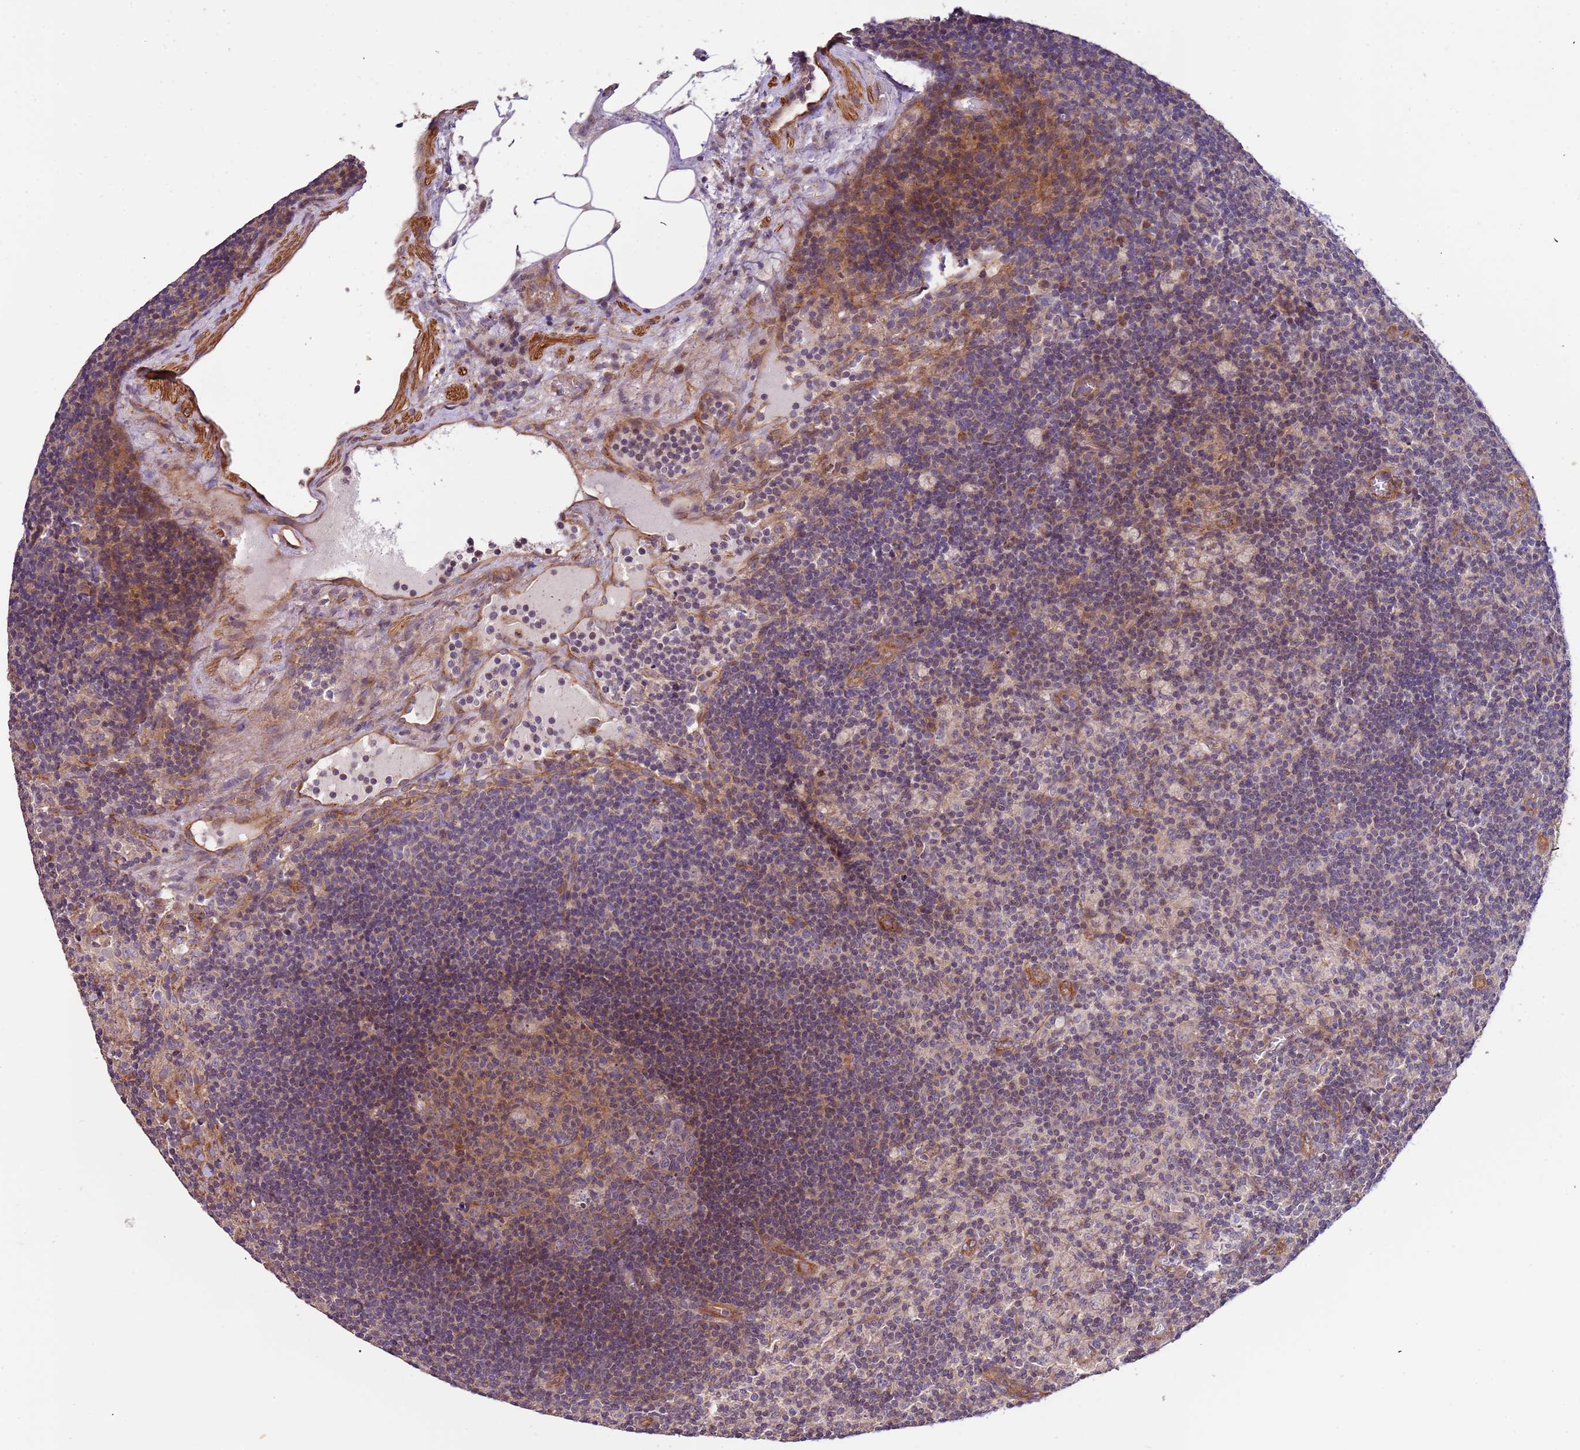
{"staining": {"intensity": "weak", "quantity": "<25%", "location": "cytoplasmic/membranous"}, "tissue": "lymph node", "cell_type": "Germinal center cells", "image_type": "normal", "snomed": [{"axis": "morphology", "description": "Normal tissue, NOS"}, {"axis": "topography", "description": "Lymph node"}], "caption": "This is an immunohistochemistry photomicrograph of benign human lymph node. There is no positivity in germinal center cells.", "gene": "LAMB4", "patient": {"sex": "male", "age": 69}}